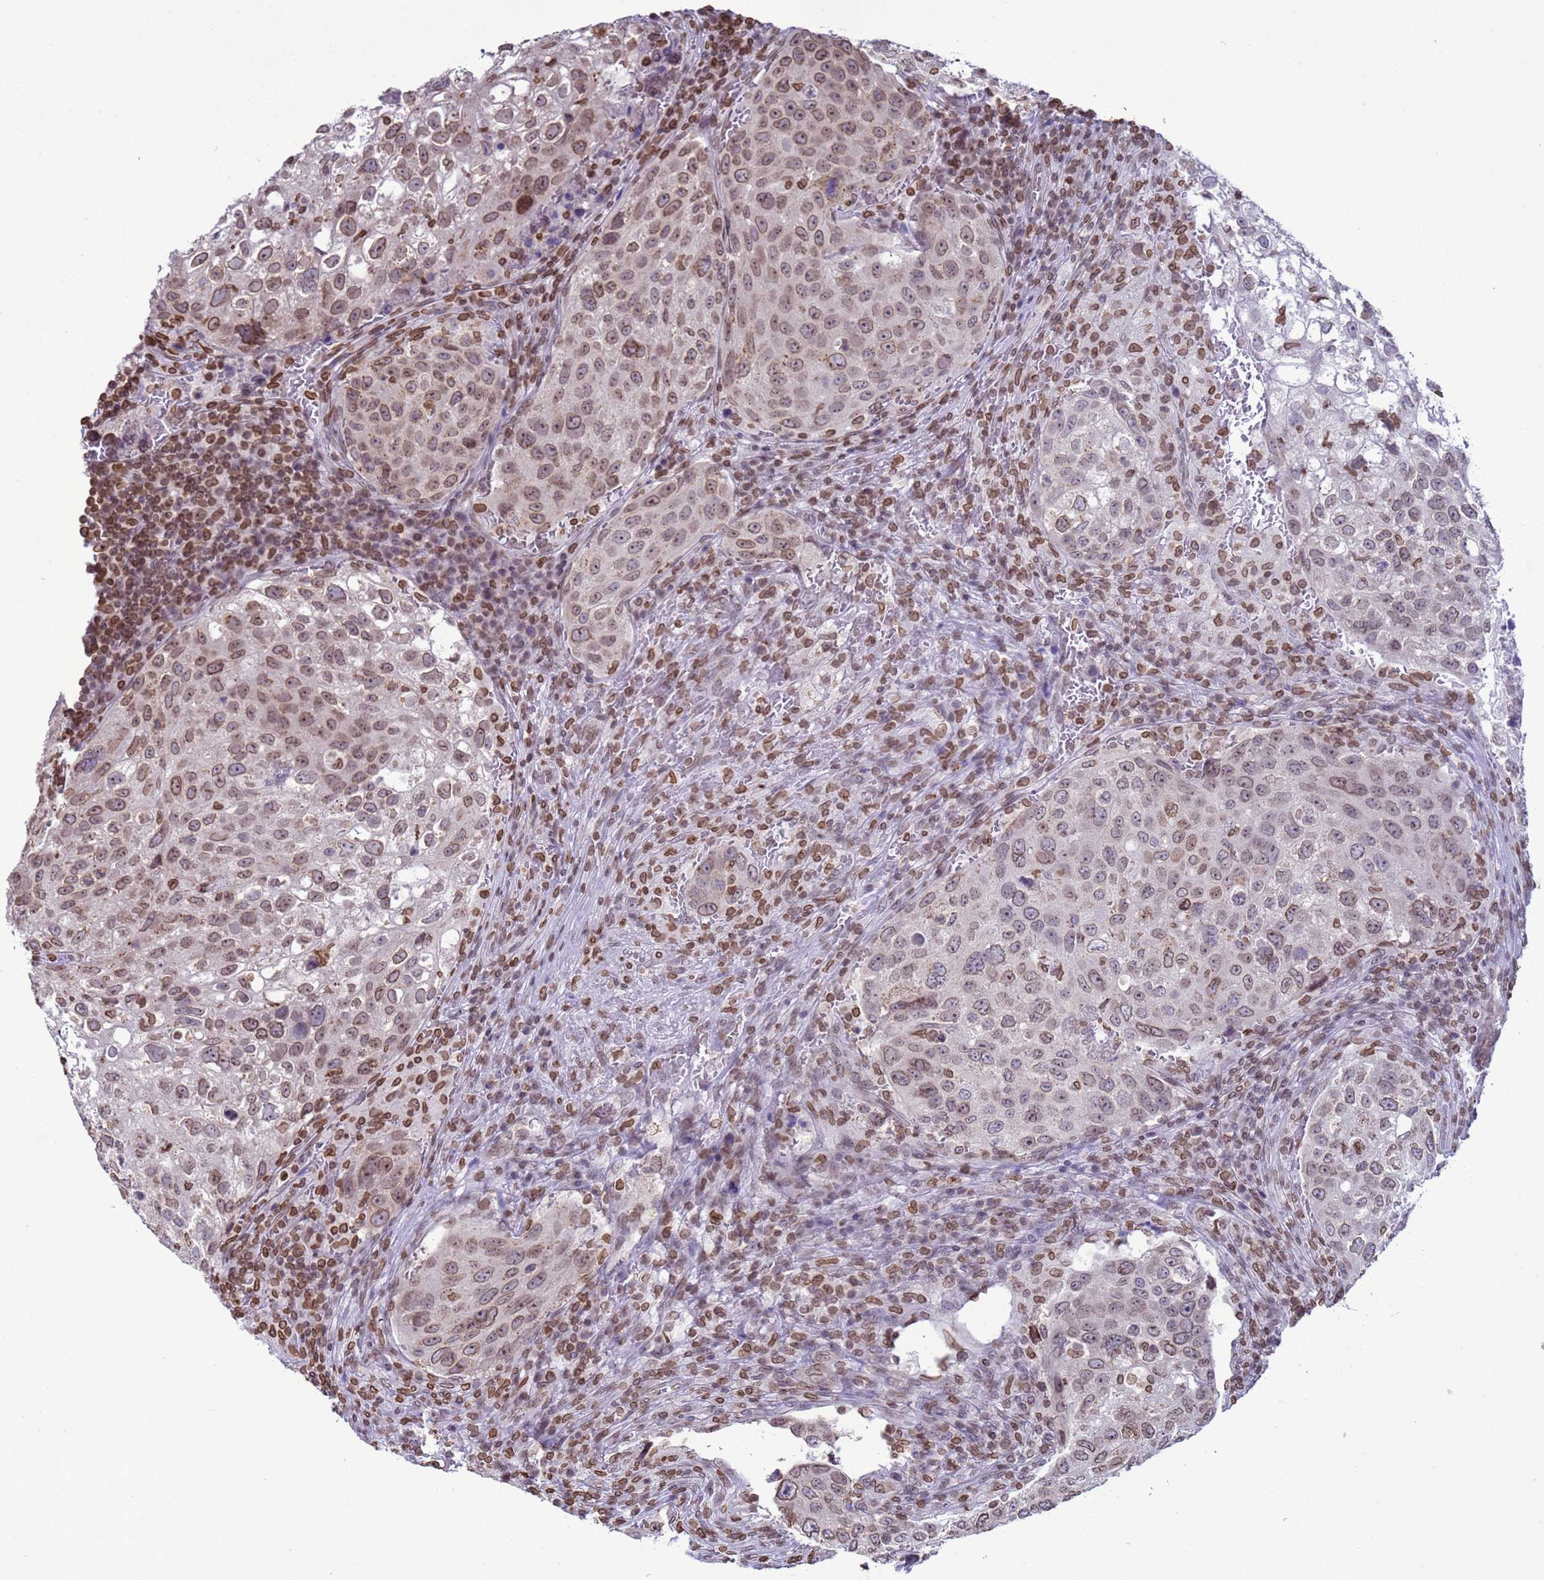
{"staining": {"intensity": "moderate", "quantity": "<25%", "location": "cytoplasmic/membranous,nuclear"}, "tissue": "urothelial cancer", "cell_type": "Tumor cells", "image_type": "cancer", "snomed": [{"axis": "morphology", "description": "Urothelial carcinoma, High grade"}, {"axis": "topography", "description": "Lymph node"}, {"axis": "topography", "description": "Urinary bladder"}], "caption": "IHC image of human urothelial carcinoma (high-grade) stained for a protein (brown), which reveals low levels of moderate cytoplasmic/membranous and nuclear staining in approximately <25% of tumor cells.", "gene": "DHX37", "patient": {"sex": "male", "age": 51}}